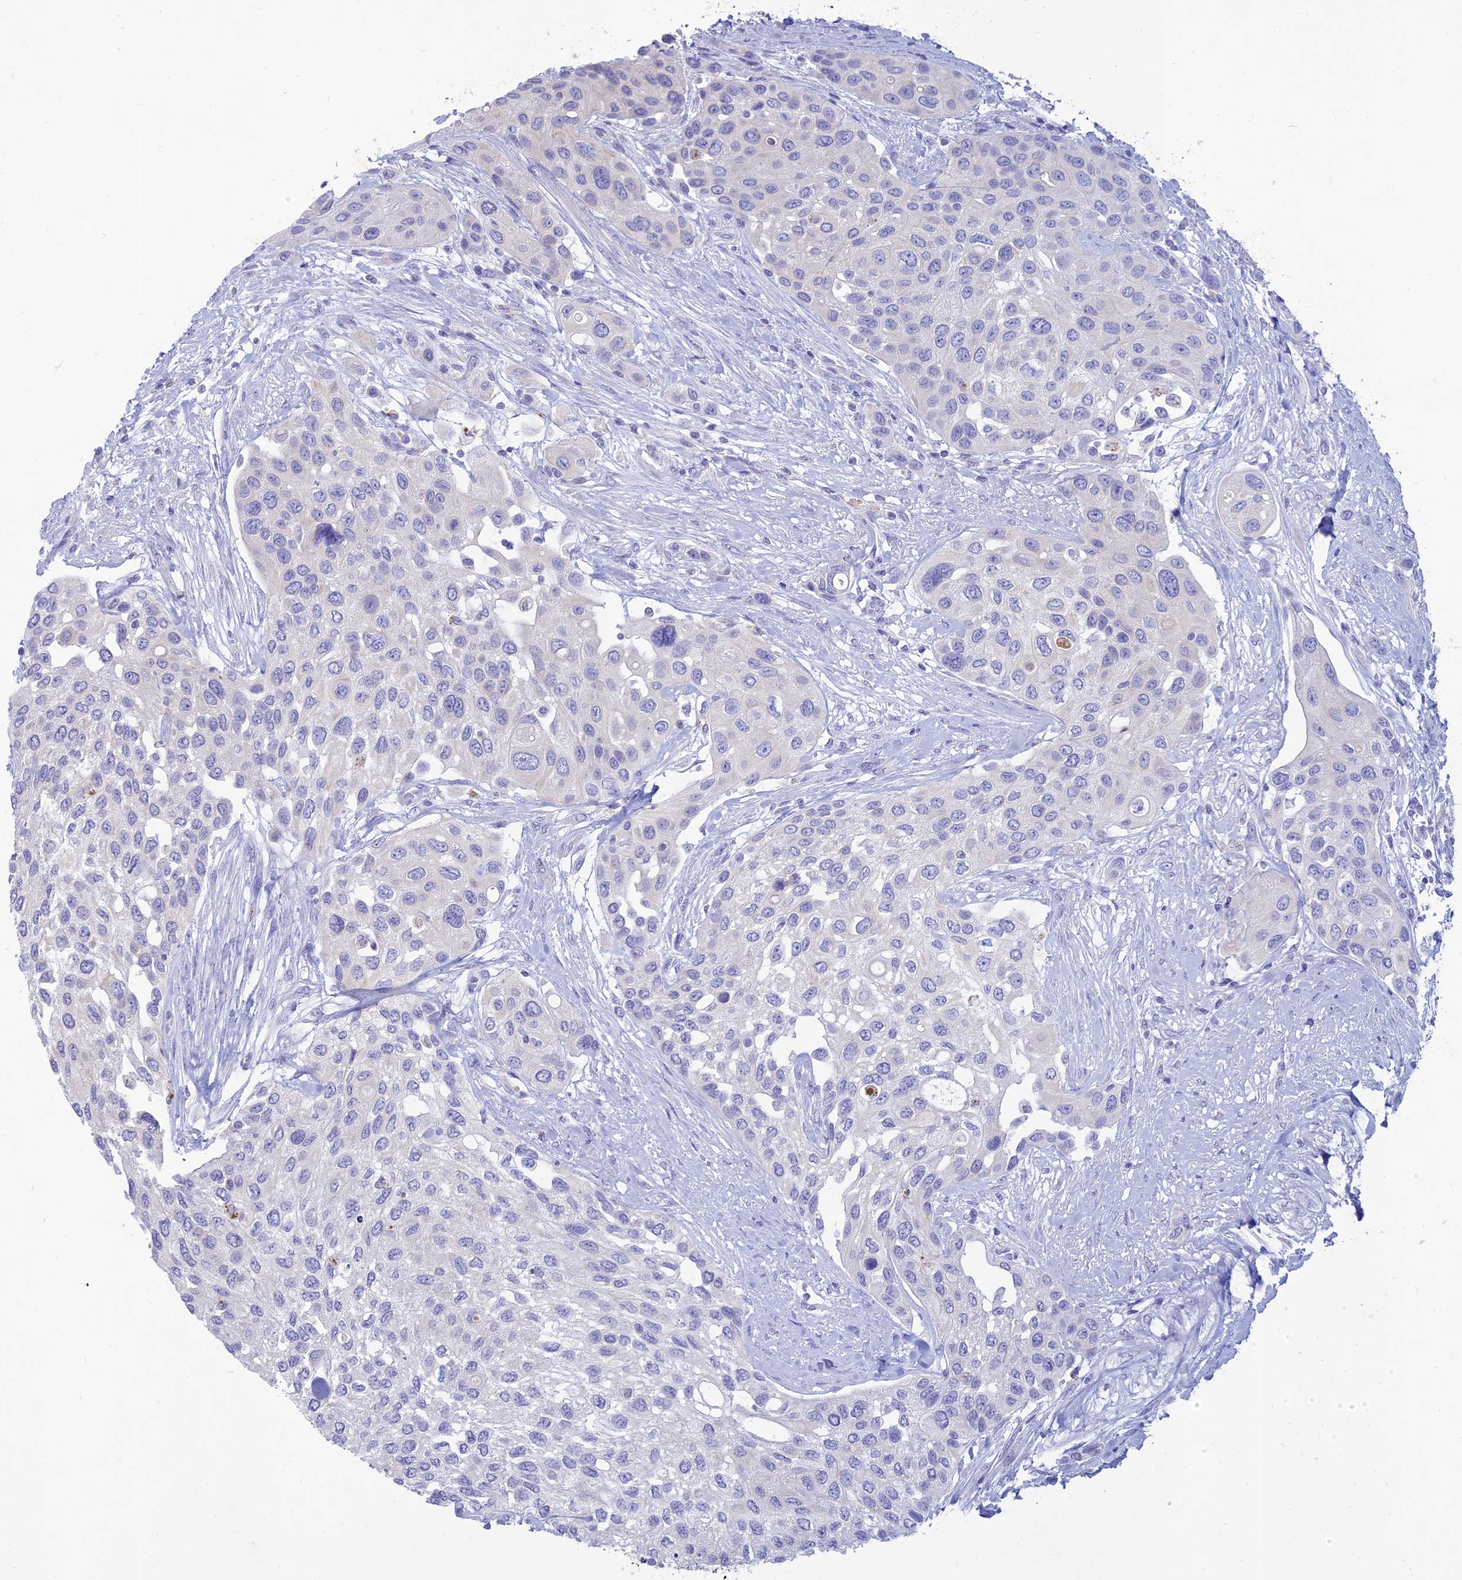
{"staining": {"intensity": "negative", "quantity": "none", "location": "none"}, "tissue": "urothelial cancer", "cell_type": "Tumor cells", "image_type": "cancer", "snomed": [{"axis": "morphology", "description": "Normal tissue, NOS"}, {"axis": "morphology", "description": "Urothelial carcinoma, High grade"}, {"axis": "topography", "description": "Vascular tissue"}, {"axis": "topography", "description": "Urinary bladder"}], "caption": "A high-resolution histopathology image shows IHC staining of high-grade urothelial carcinoma, which displays no significant positivity in tumor cells. (DAB (3,3'-diaminobenzidine) IHC, high magnification).", "gene": "MAL2", "patient": {"sex": "female", "age": 56}}